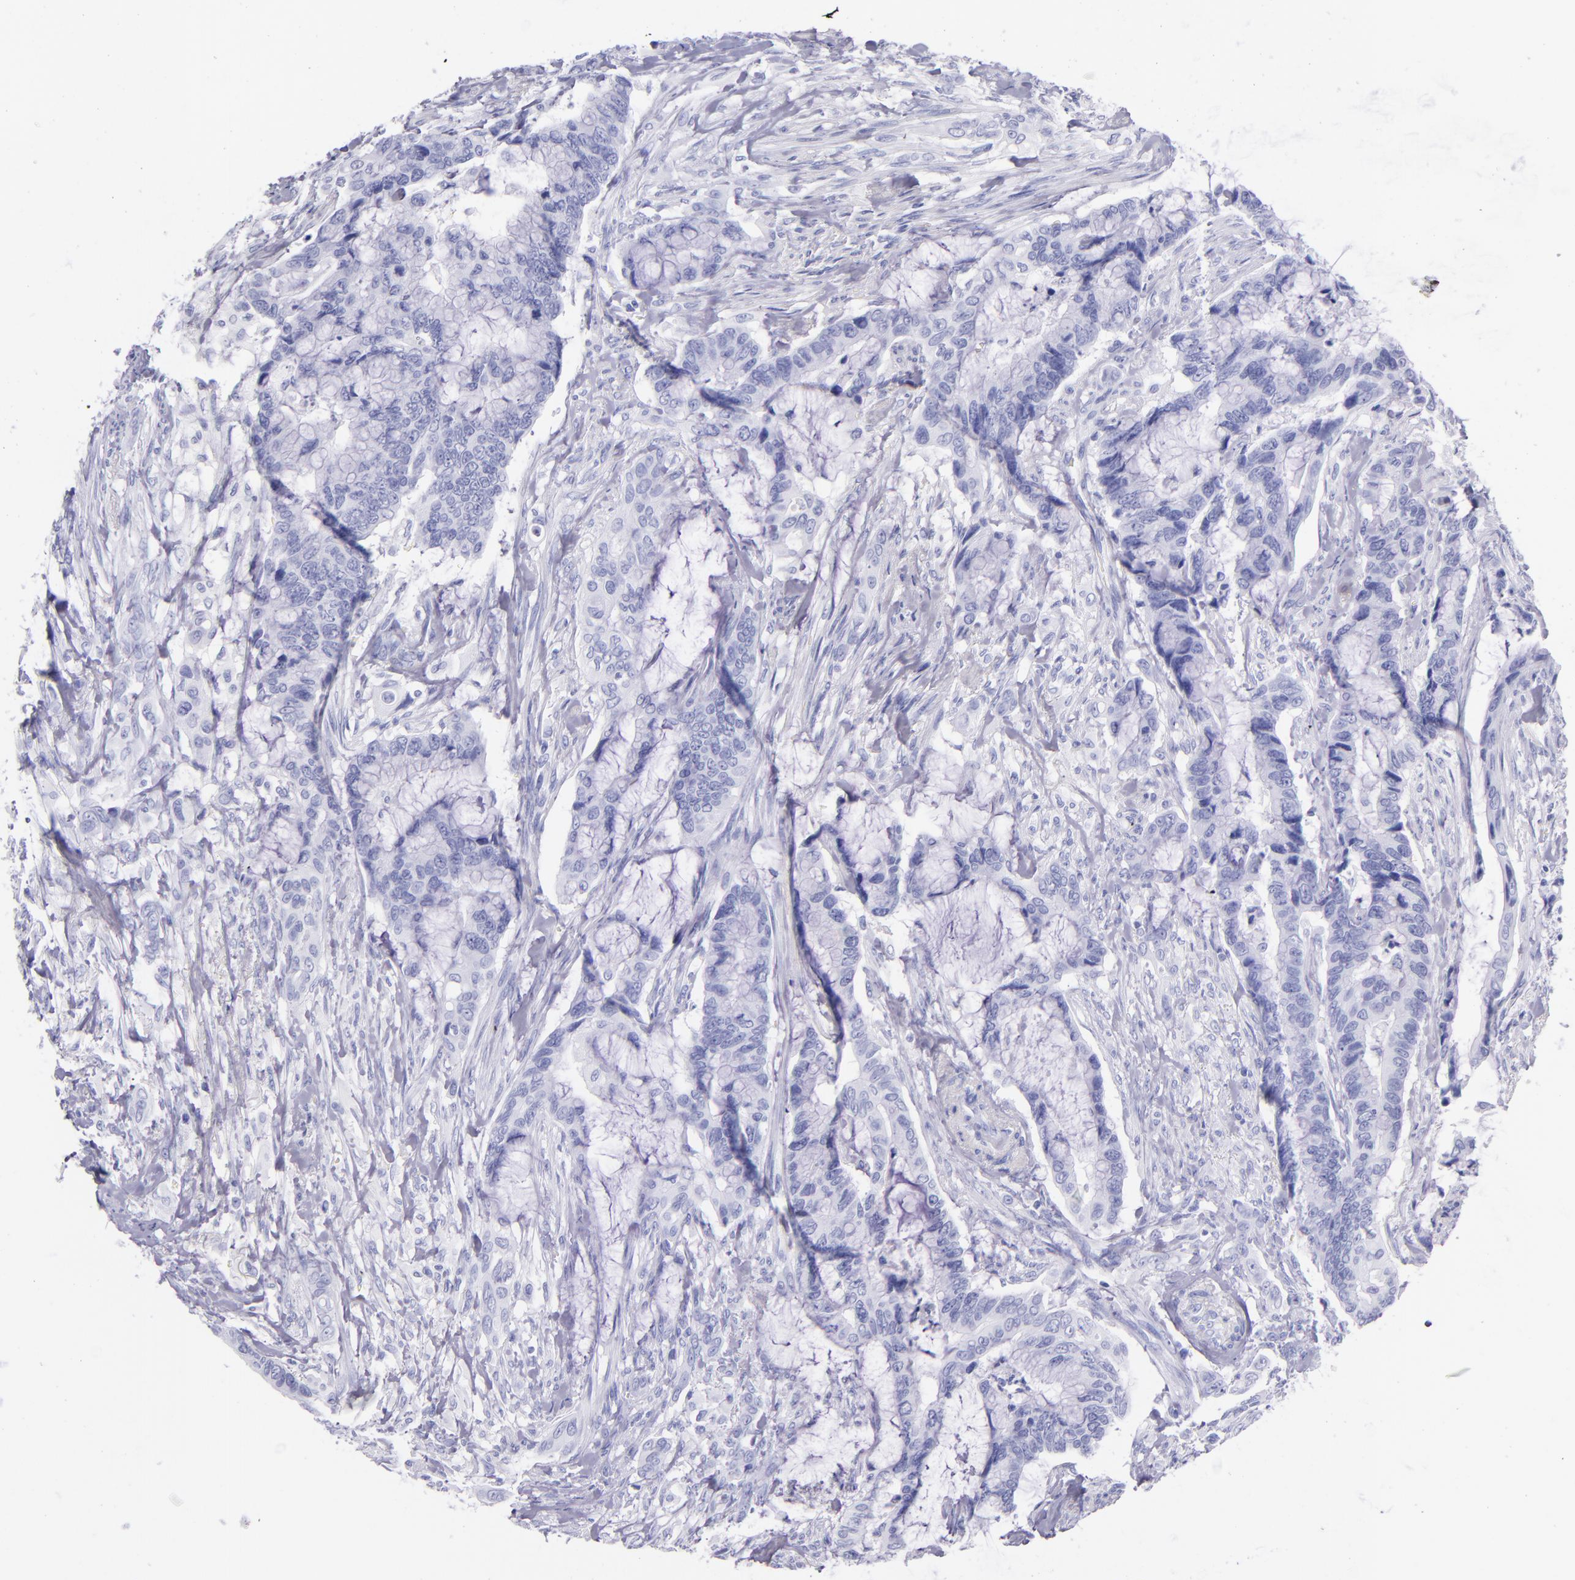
{"staining": {"intensity": "negative", "quantity": "none", "location": "none"}, "tissue": "colorectal cancer", "cell_type": "Tumor cells", "image_type": "cancer", "snomed": [{"axis": "morphology", "description": "Adenocarcinoma, NOS"}, {"axis": "topography", "description": "Rectum"}], "caption": "High magnification brightfield microscopy of adenocarcinoma (colorectal) stained with DAB (brown) and counterstained with hematoxylin (blue): tumor cells show no significant staining. Brightfield microscopy of immunohistochemistry stained with DAB (3,3'-diaminobenzidine) (brown) and hematoxylin (blue), captured at high magnification.", "gene": "SFTPA2", "patient": {"sex": "female", "age": 59}}